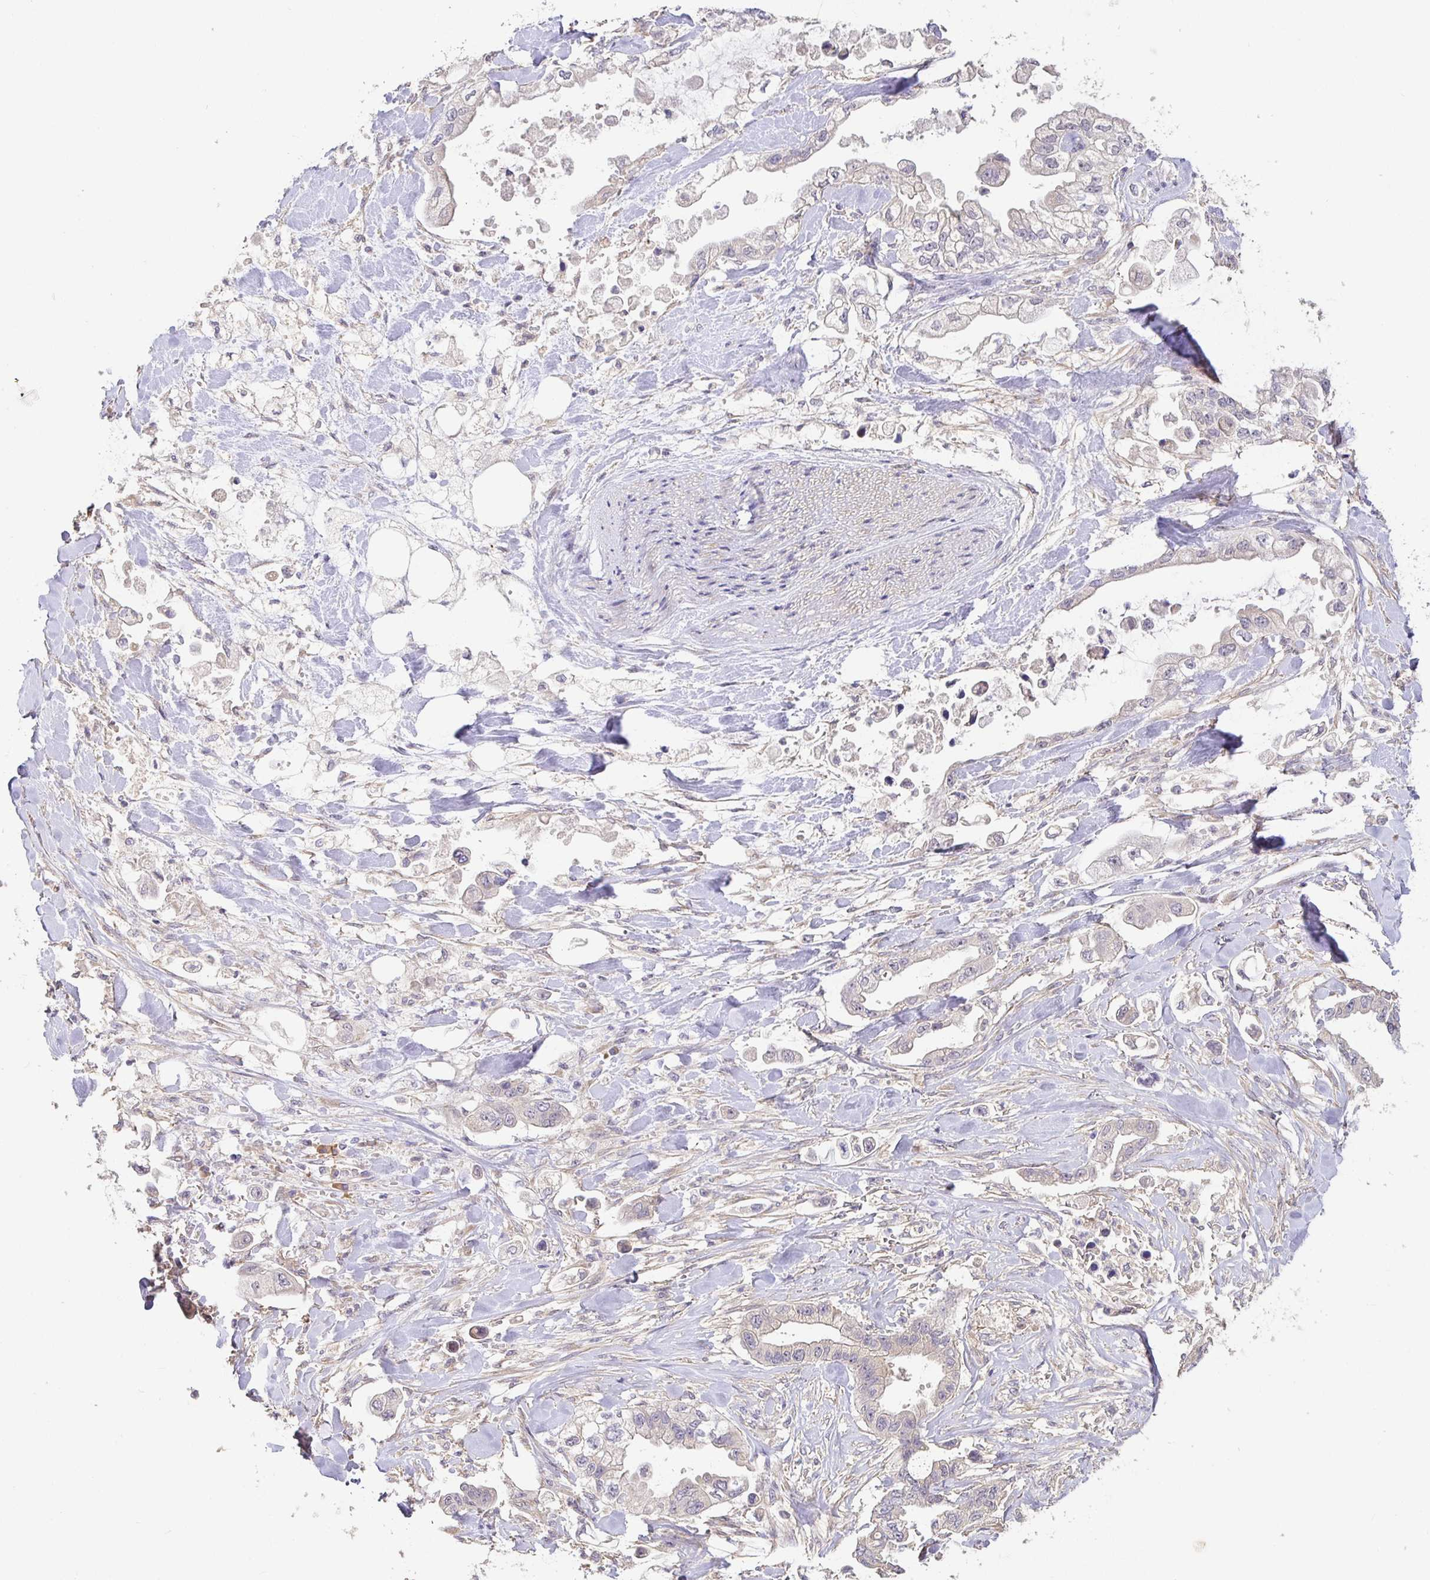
{"staining": {"intensity": "negative", "quantity": "none", "location": "none"}, "tissue": "stomach cancer", "cell_type": "Tumor cells", "image_type": "cancer", "snomed": [{"axis": "morphology", "description": "Adenocarcinoma, NOS"}, {"axis": "topography", "description": "Stomach"}], "caption": "Tumor cells are negative for protein expression in human adenocarcinoma (stomach). The staining is performed using DAB (3,3'-diaminobenzidine) brown chromogen with nuclei counter-stained in using hematoxylin.", "gene": "ZDHHC11", "patient": {"sex": "male", "age": 62}}